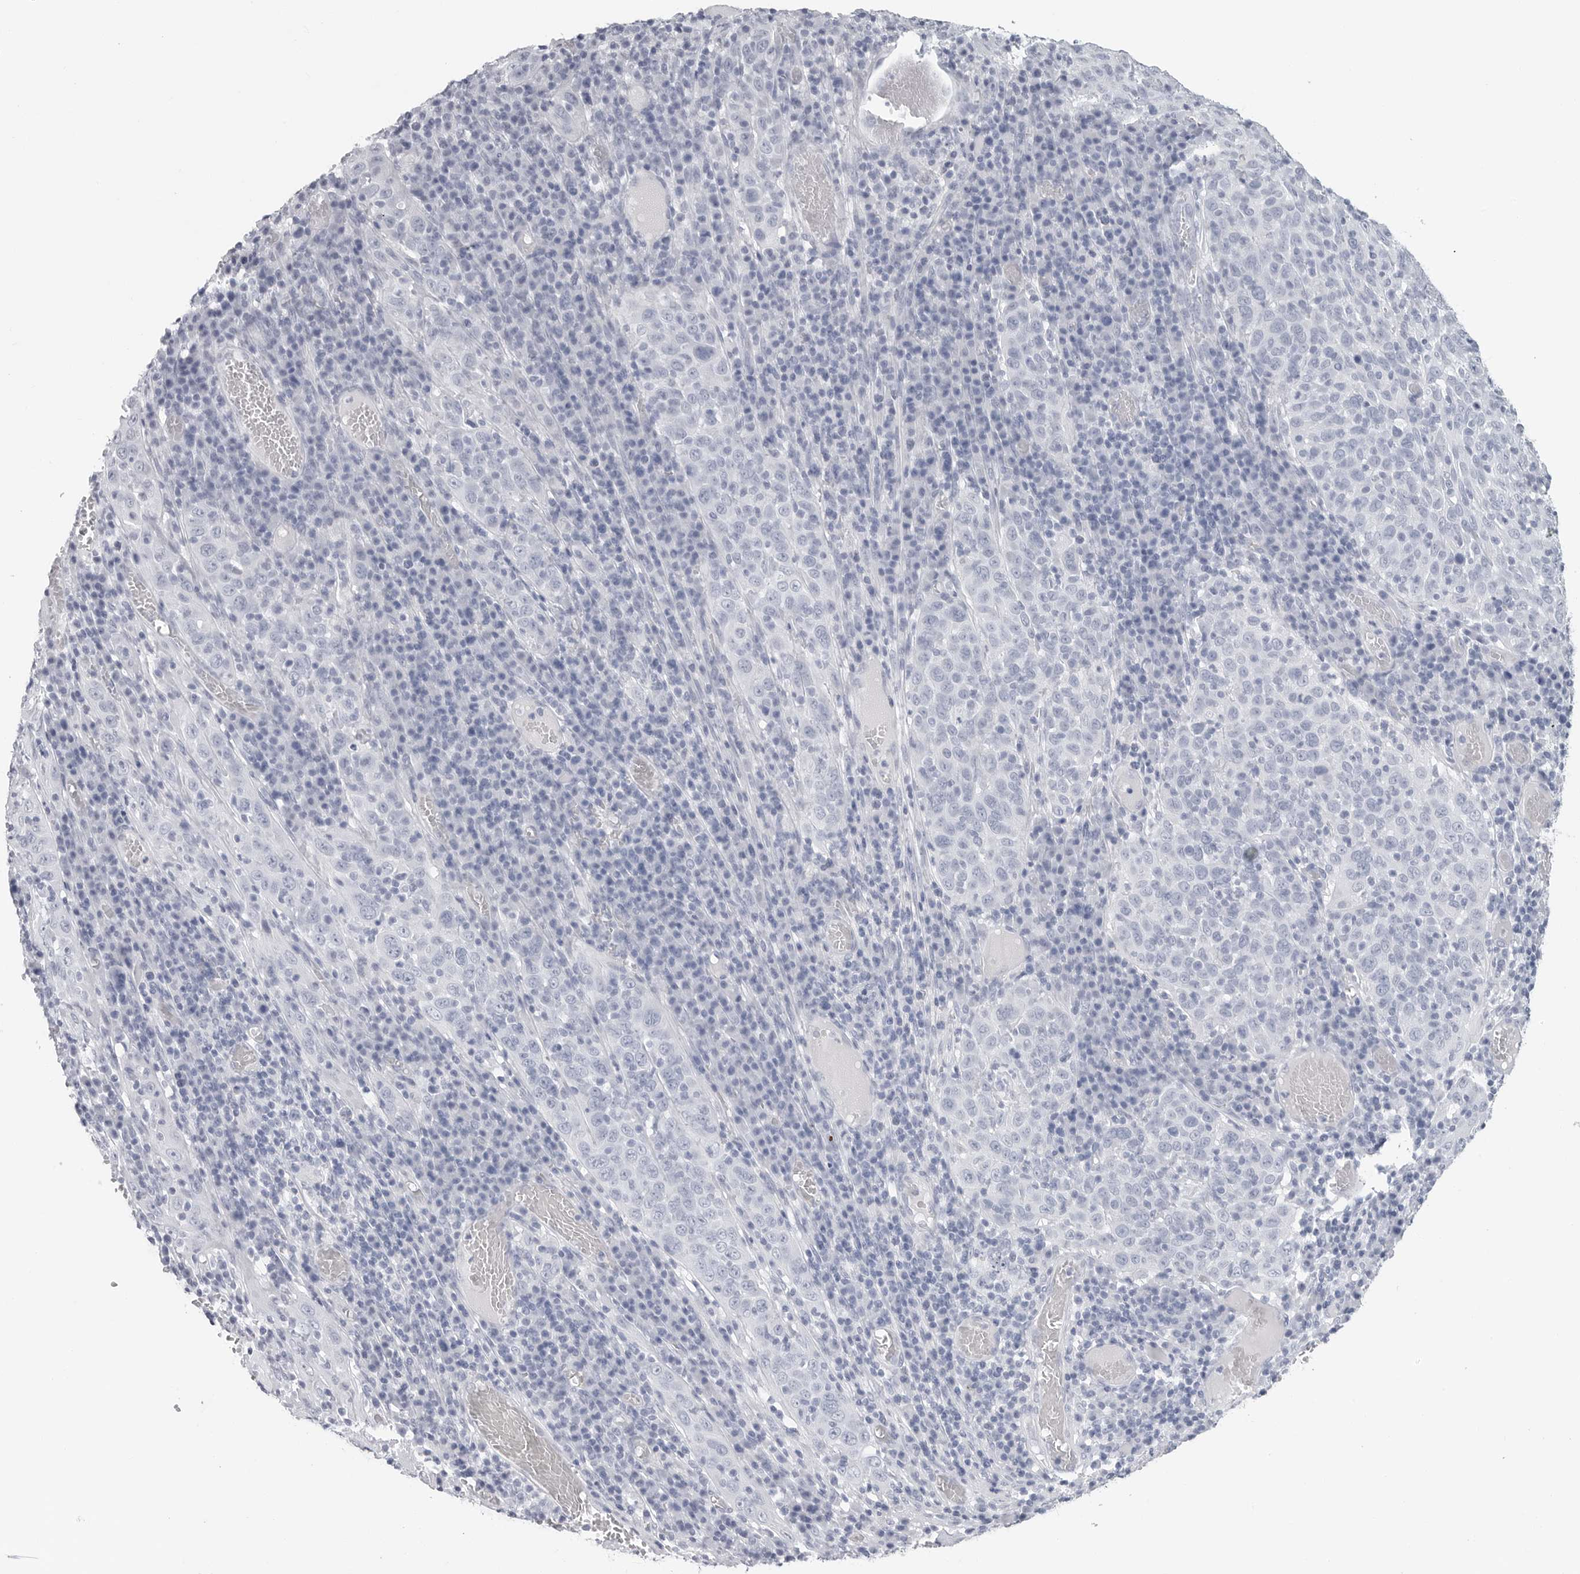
{"staining": {"intensity": "negative", "quantity": "none", "location": "none"}, "tissue": "cervical cancer", "cell_type": "Tumor cells", "image_type": "cancer", "snomed": [{"axis": "morphology", "description": "Squamous cell carcinoma, NOS"}, {"axis": "topography", "description": "Cervix"}], "caption": "The image shows no staining of tumor cells in cervical cancer (squamous cell carcinoma).", "gene": "CSH1", "patient": {"sex": "female", "age": 46}}